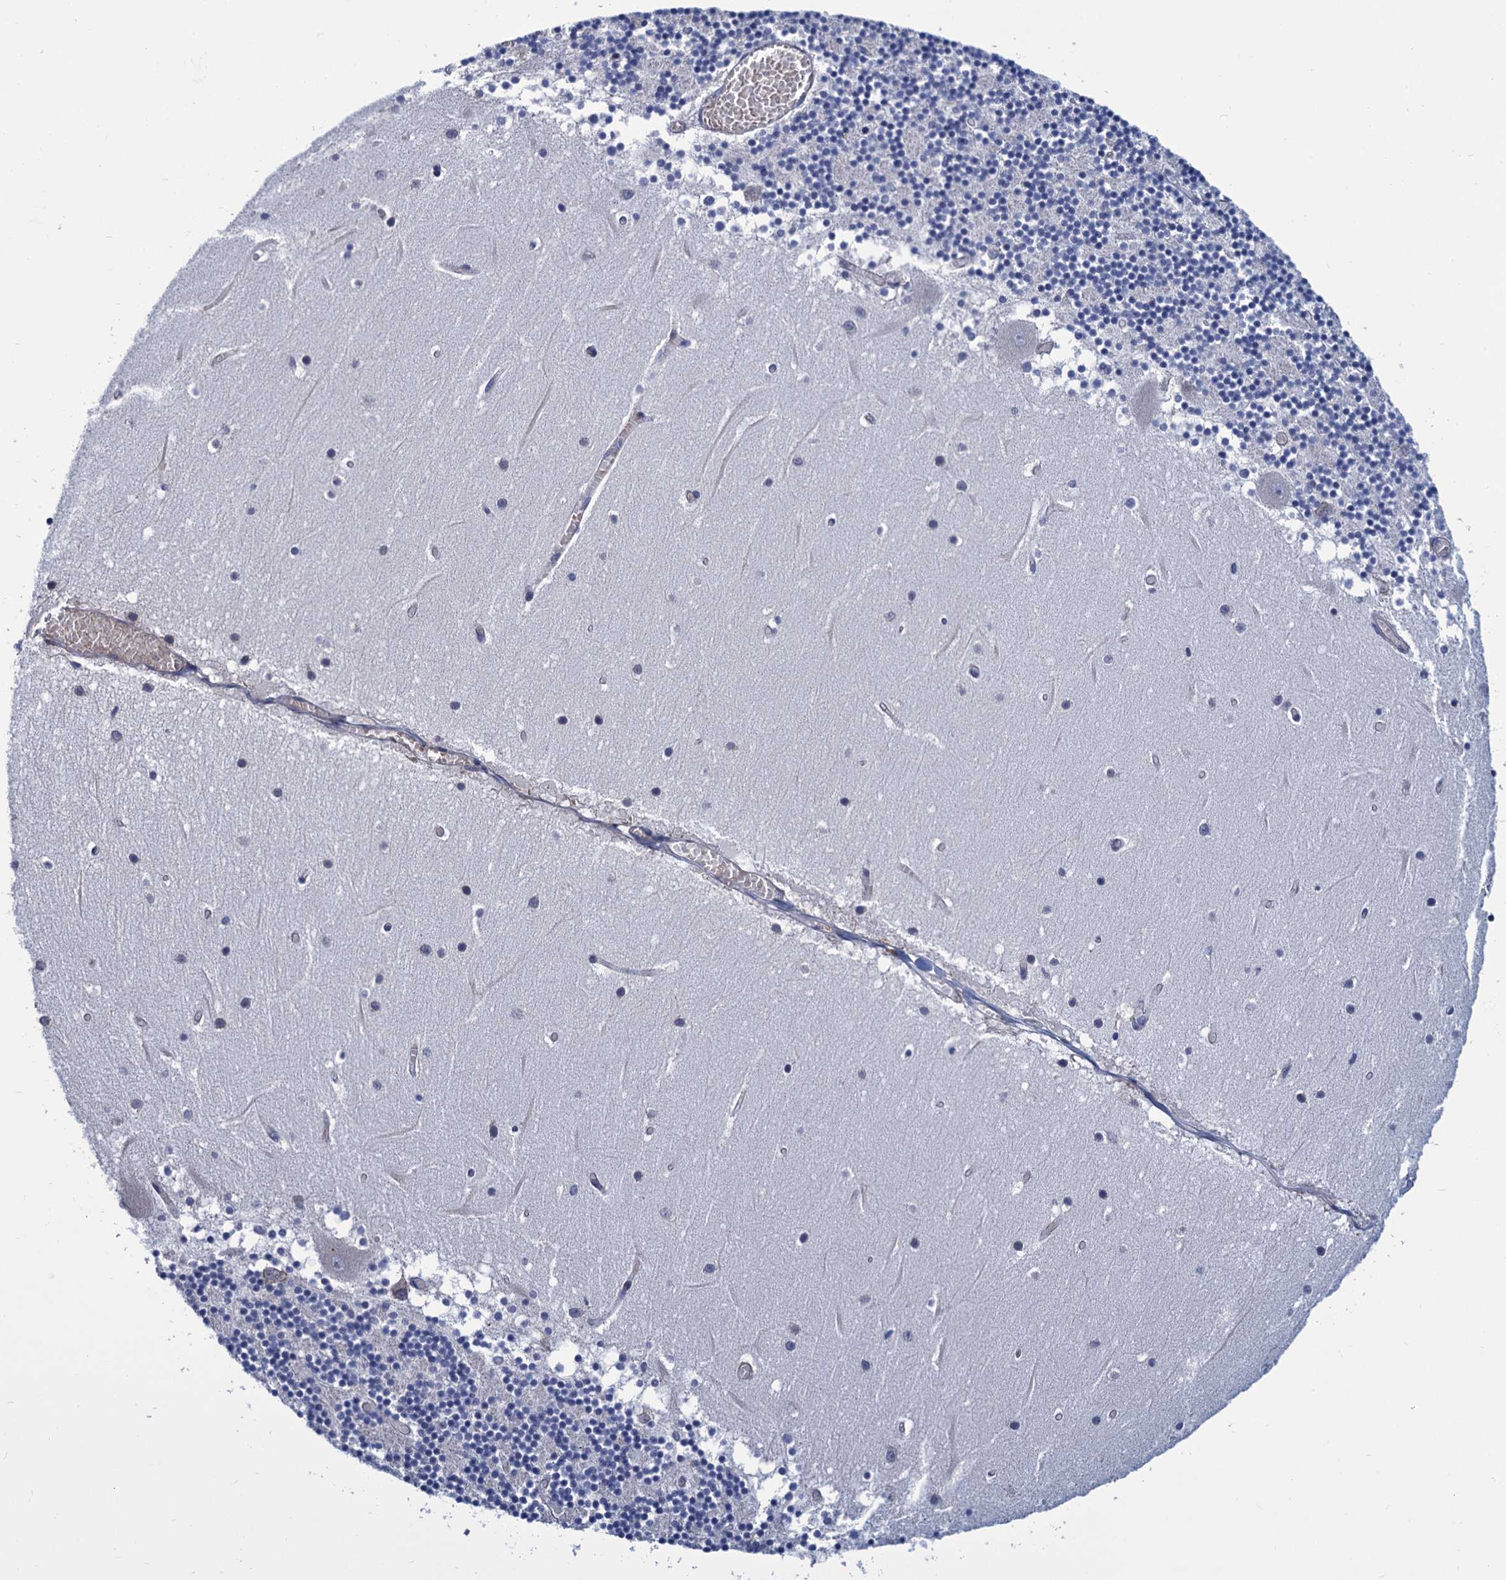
{"staining": {"intensity": "negative", "quantity": "none", "location": "none"}, "tissue": "cerebellum", "cell_type": "Cells in granular layer", "image_type": "normal", "snomed": [{"axis": "morphology", "description": "Normal tissue, NOS"}, {"axis": "topography", "description": "Cerebellum"}], "caption": "An IHC image of normal cerebellum is shown. There is no staining in cells in granular layer of cerebellum.", "gene": "DNHD1", "patient": {"sex": "female", "age": 28}}